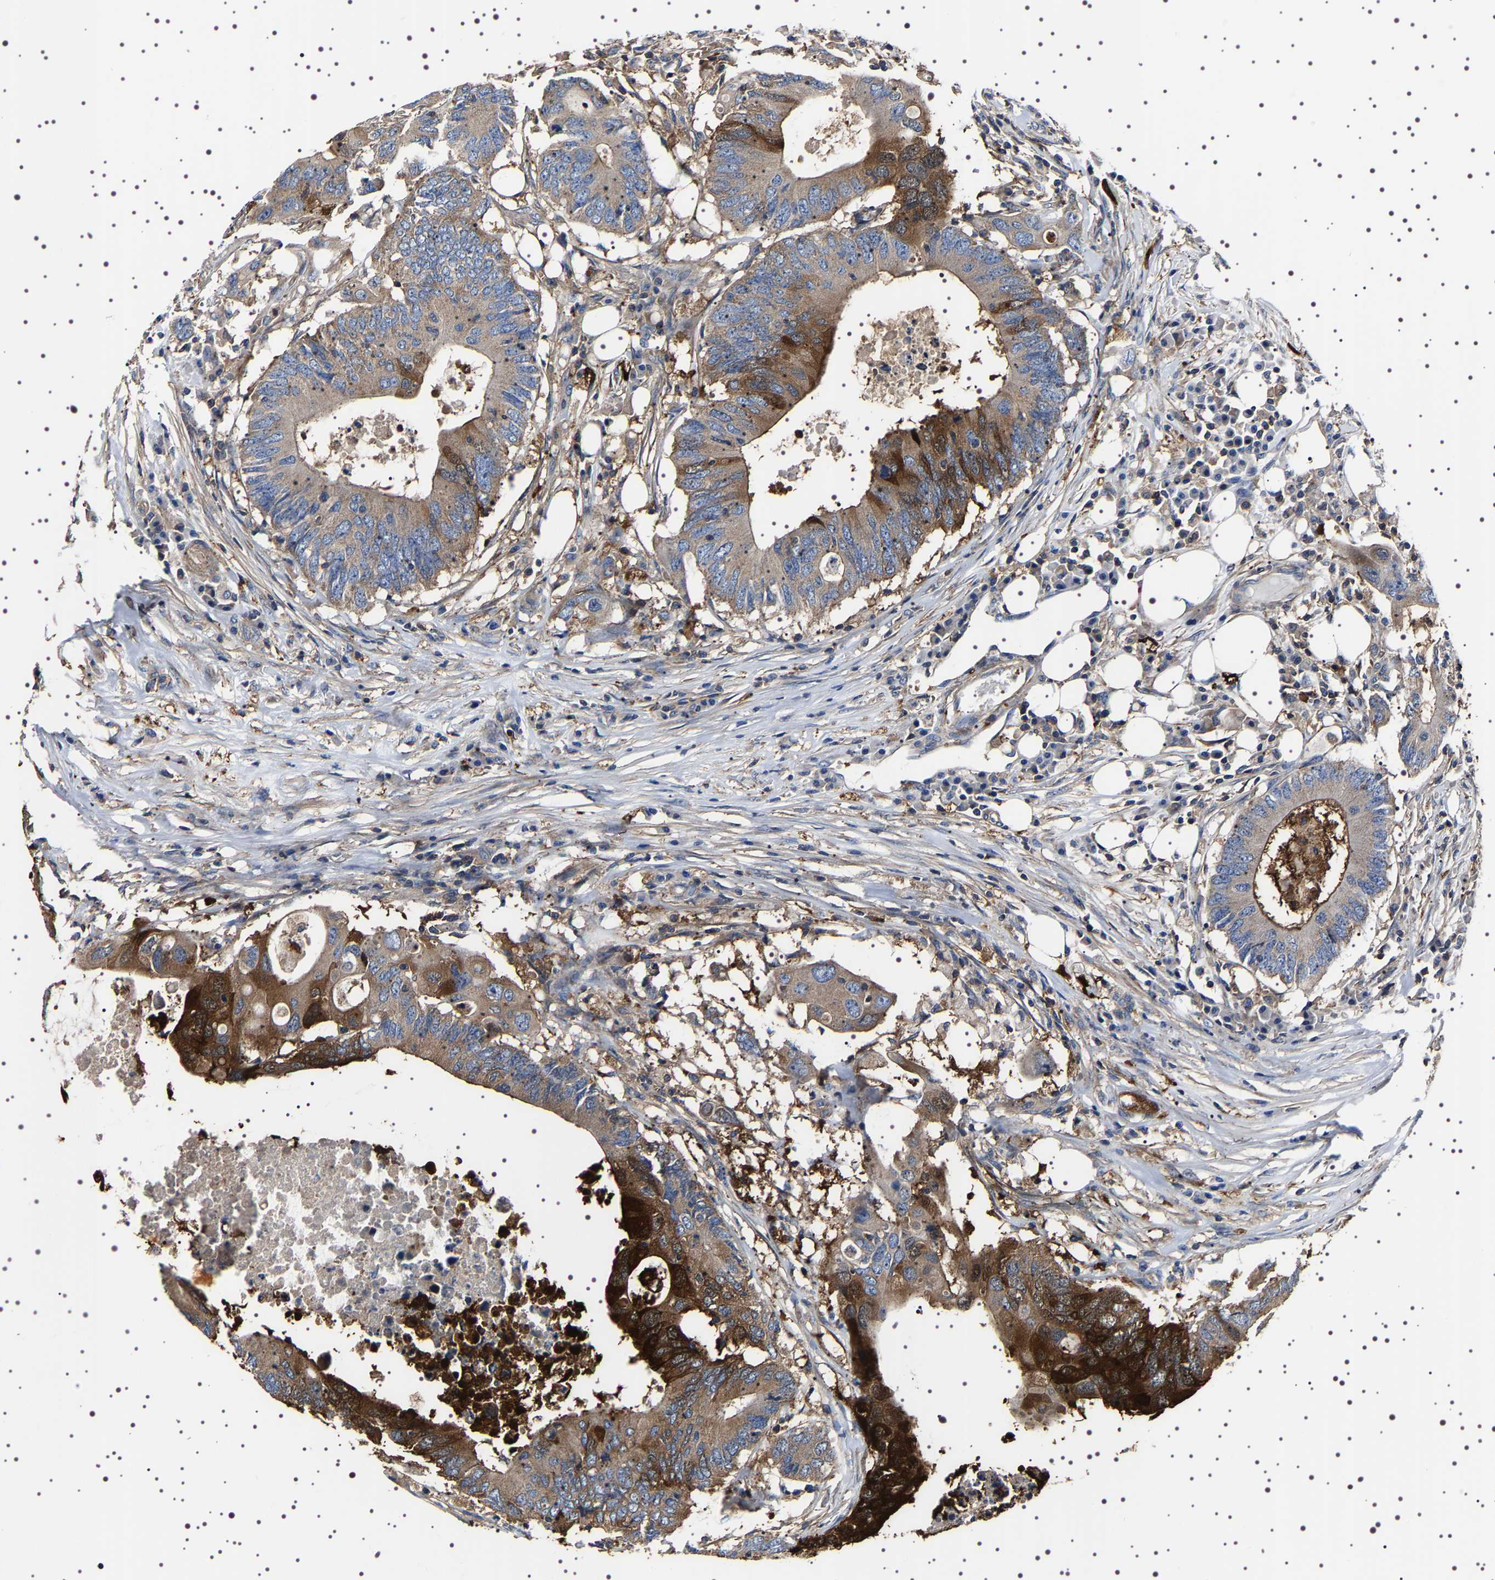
{"staining": {"intensity": "moderate", "quantity": "<25%", "location": "cytoplasmic/membranous"}, "tissue": "colorectal cancer", "cell_type": "Tumor cells", "image_type": "cancer", "snomed": [{"axis": "morphology", "description": "Adenocarcinoma, NOS"}, {"axis": "topography", "description": "Colon"}], "caption": "Tumor cells demonstrate low levels of moderate cytoplasmic/membranous staining in approximately <25% of cells in human colorectal cancer. (IHC, brightfield microscopy, high magnification).", "gene": "WDR1", "patient": {"sex": "male", "age": 71}}